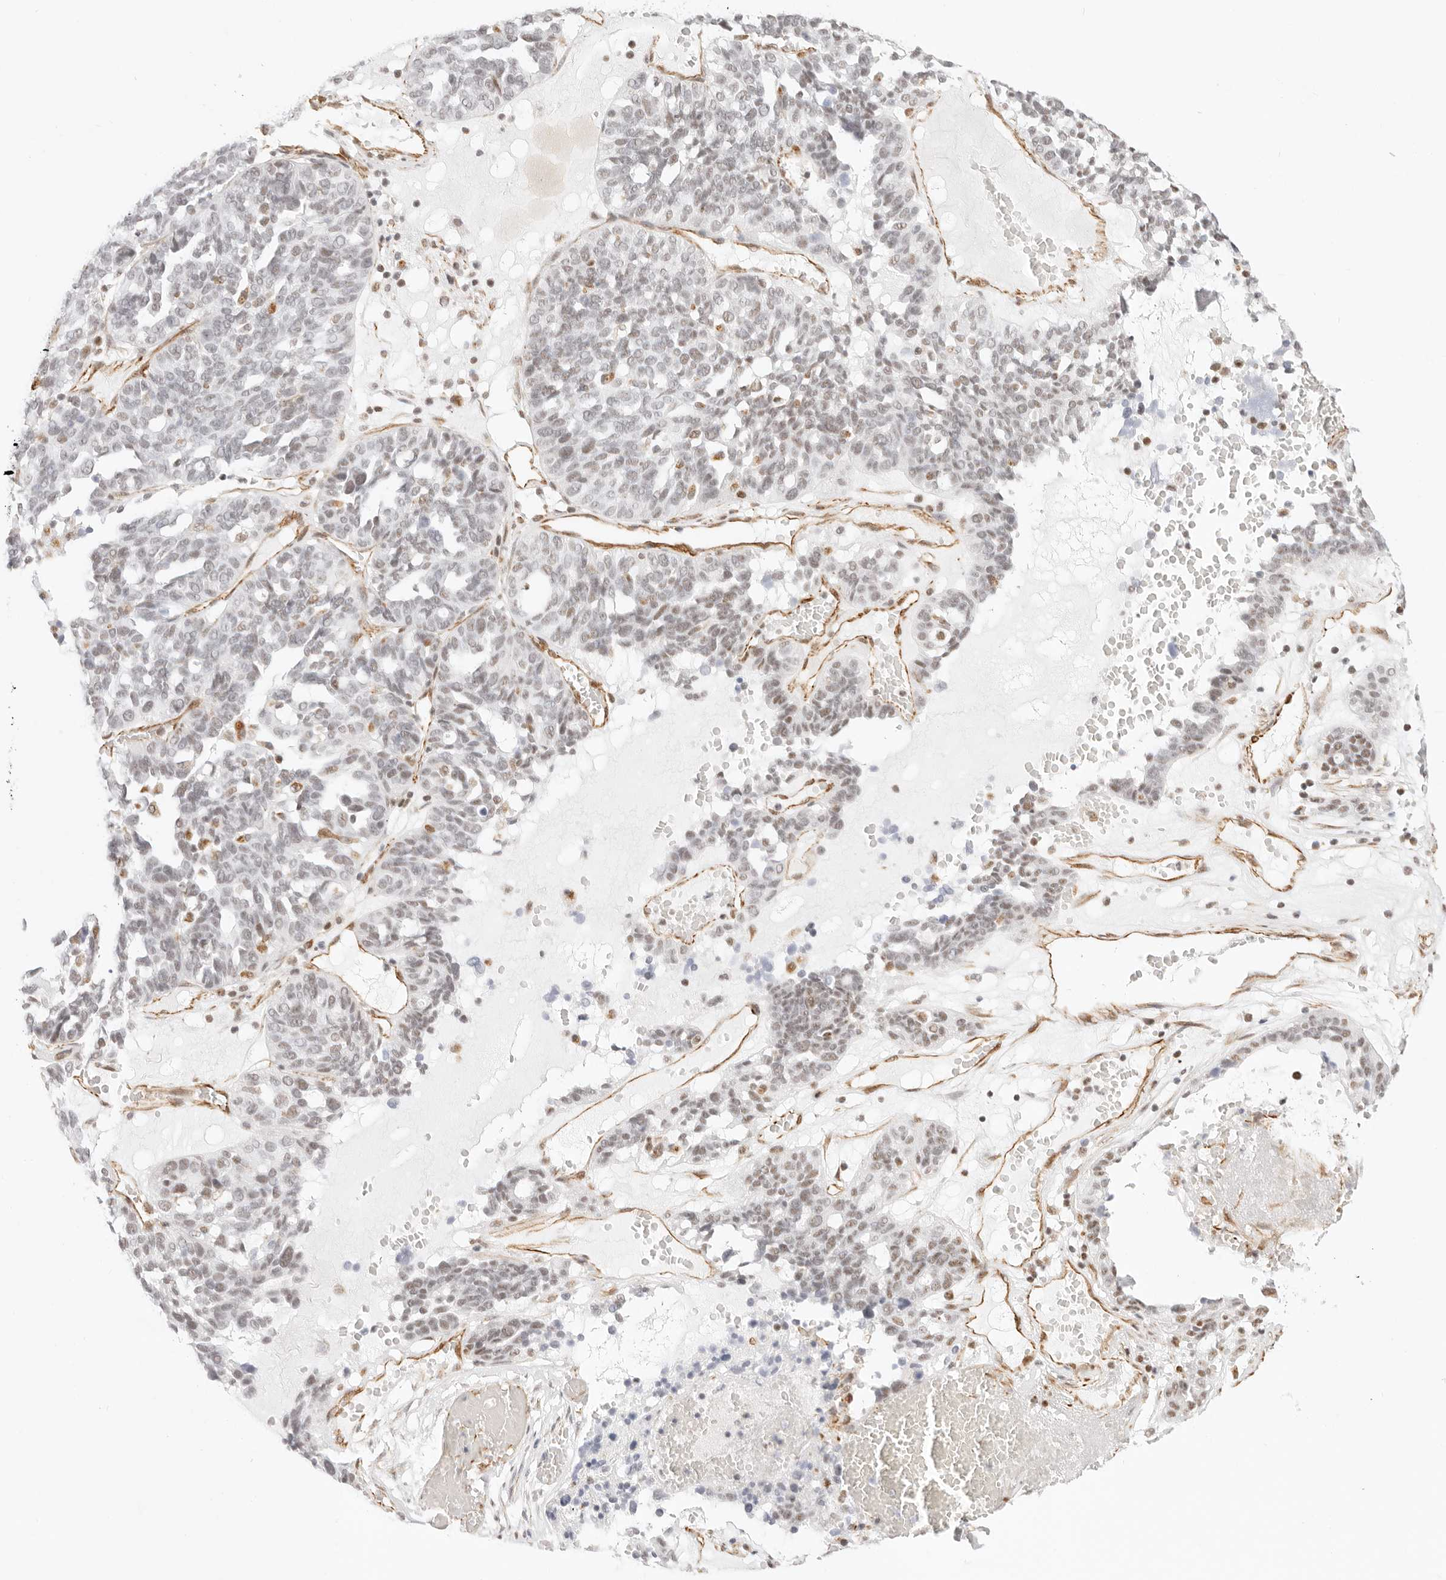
{"staining": {"intensity": "weak", "quantity": "<25%", "location": "nuclear"}, "tissue": "ovarian cancer", "cell_type": "Tumor cells", "image_type": "cancer", "snomed": [{"axis": "morphology", "description": "Cystadenocarcinoma, serous, NOS"}, {"axis": "topography", "description": "Ovary"}], "caption": "This photomicrograph is of ovarian cancer stained with IHC to label a protein in brown with the nuclei are counter-stained blue. There is no expression in tumor cells. (IHC, brightfield microscopy, high magnification).", "gene": "ZC3H11A", "patient": {"sex": "female", "age": 59}}